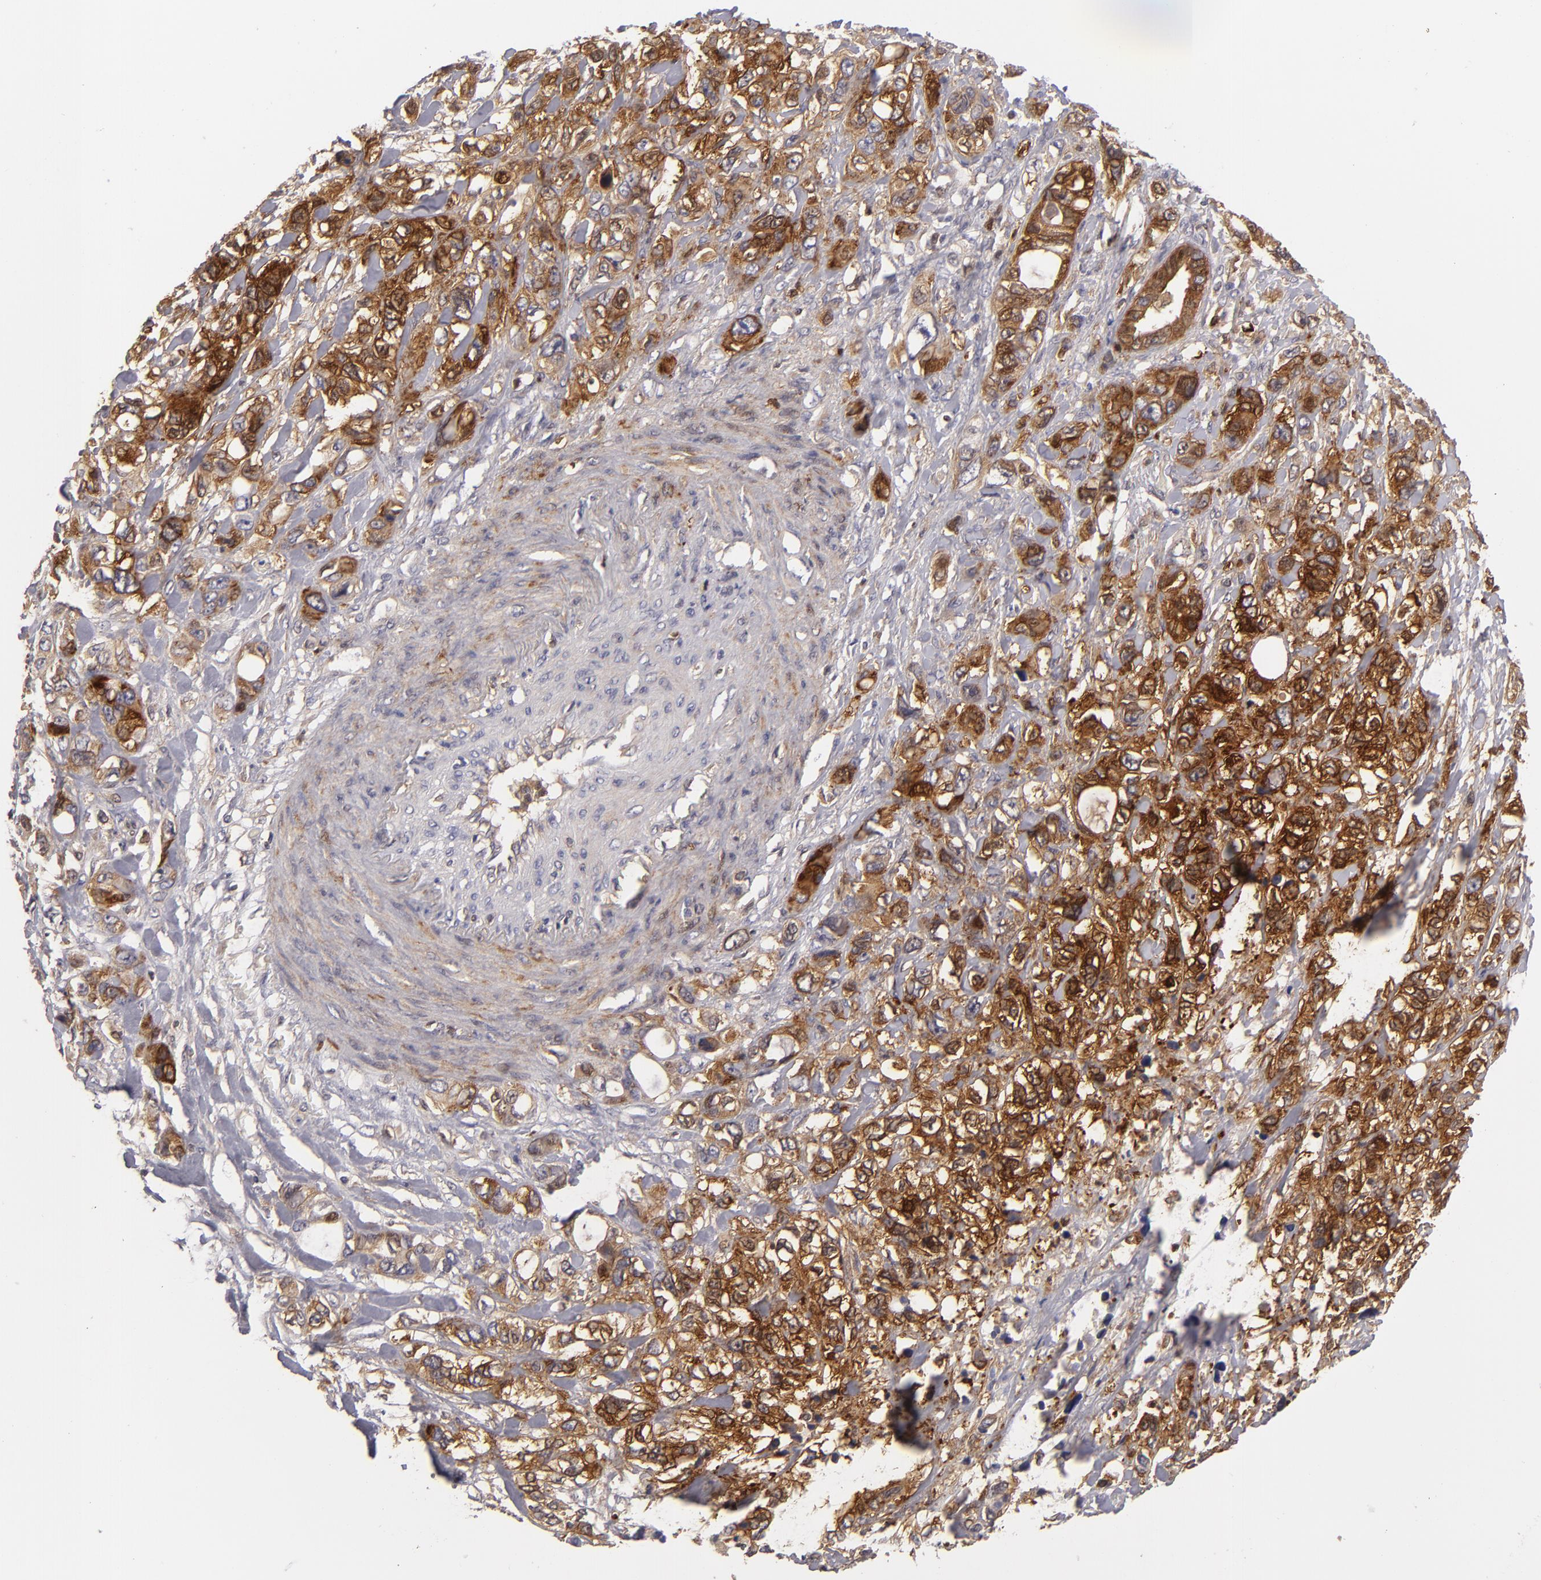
{"staining": {"intensity": "strong", "quantity": ">75%", "location": "cytoplasmic/membranous"}, "tissue": "stomach cancer", "cell_type": "Tumor cells", "image_type": "cancer", "snomed": [{"axis": "morphology", "description": "Adenocarcinoma, NOS"}, {"axis": "topography", "description": "Stomach, upper"}], "caption": "DAB immunohistochemical staining of human stomach adenocarcinoma demonstrates strong cytoplasmic/membranous protein staining in approximately >75% of tumor cells. The protein is shown in brown color, while the nuclei are stained blue.", "gene": "MMP10", "patient": {"sex": "male", "age": 47}}